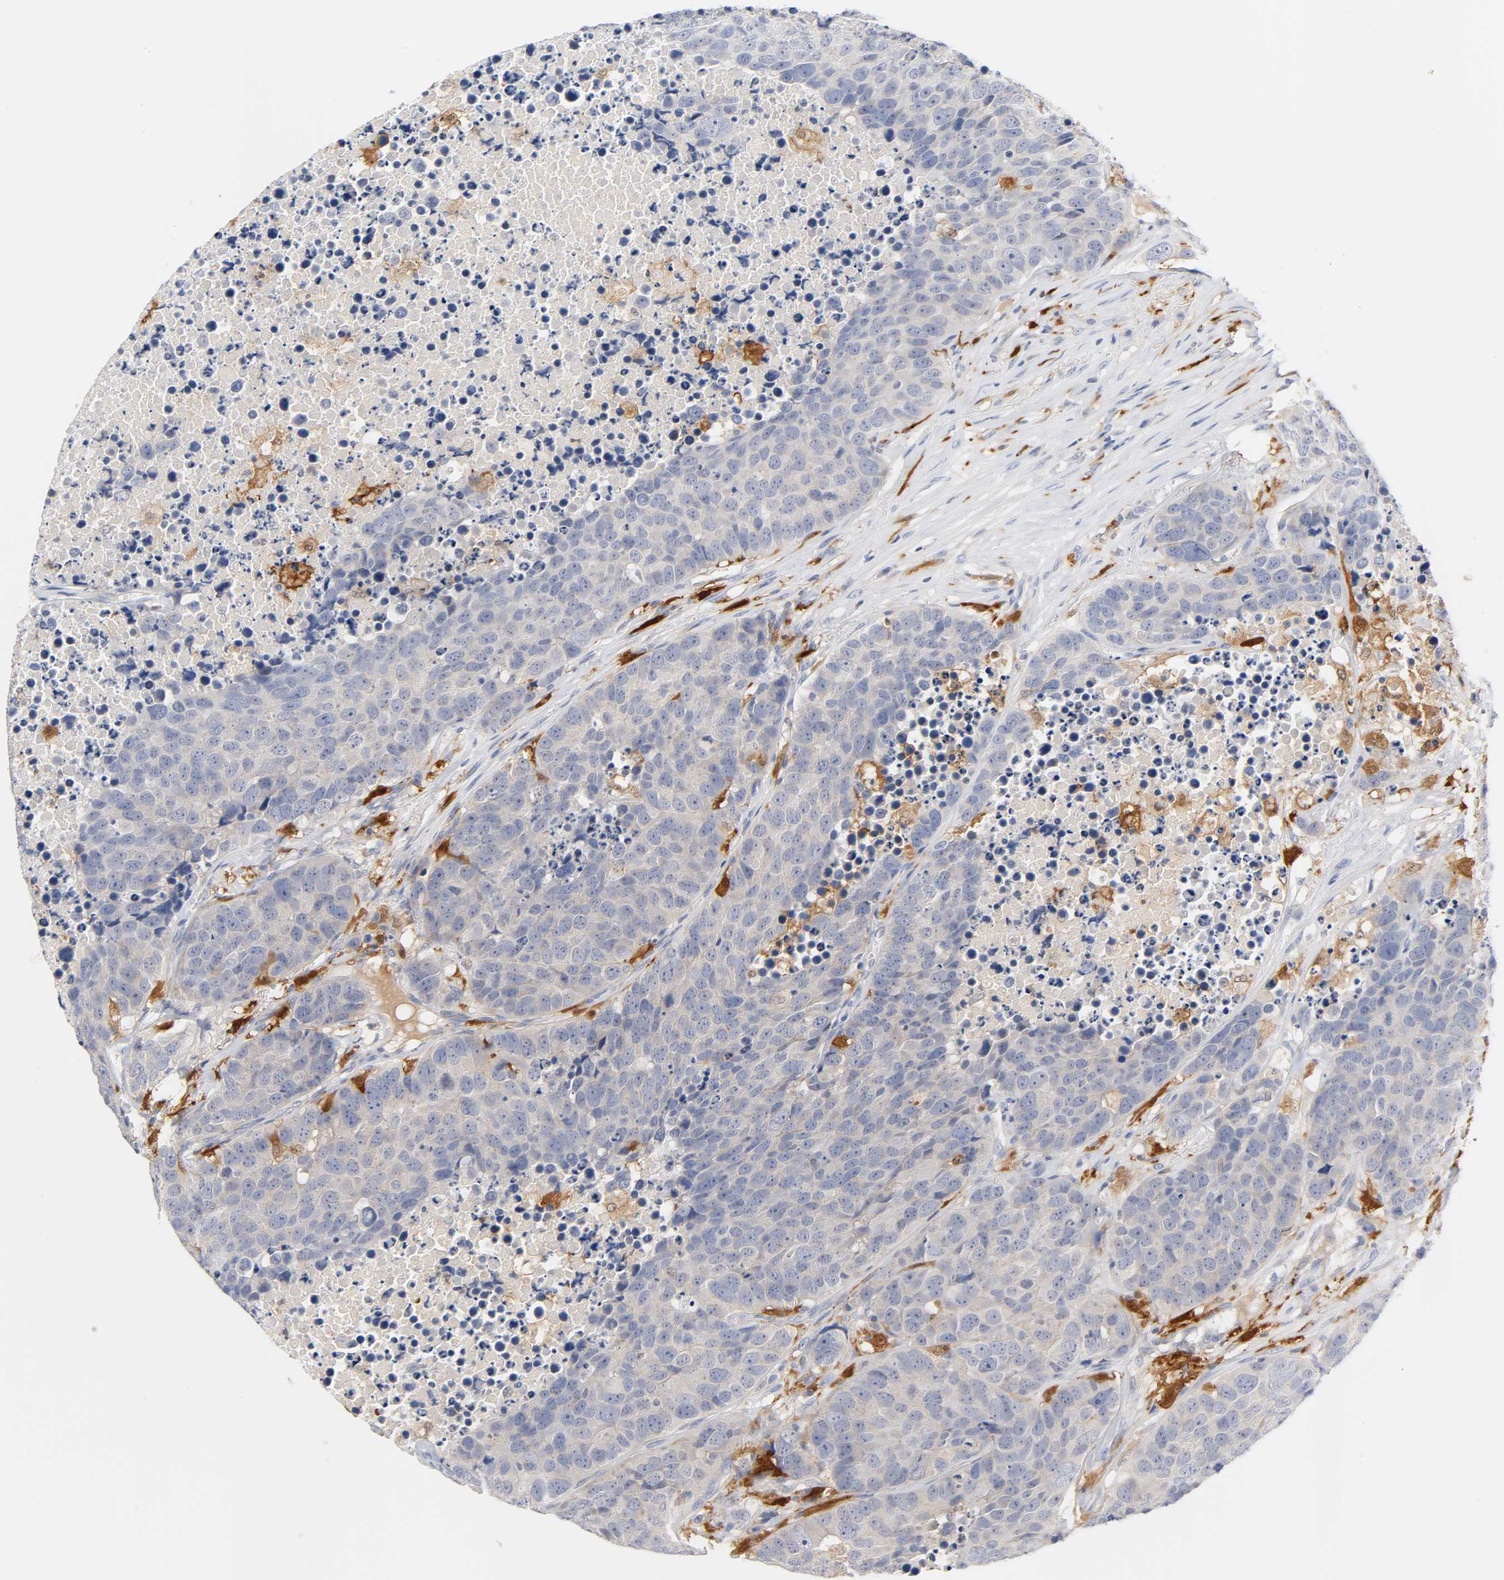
{"staining": {"intensity": "negative", "quantity": "none", "location": "none"}, "tissue": "carcinoid", "cell_type": "Tumor cells", "image_type": "cancer", "snomed": [{"axis": "morphology", "description": "Carcinoid, malignant, NOS"}, {"axis": "topography", "description": "Lung"}], "caption": "Immunohistochemical staining of malignant carcinoid shows no significant staining in tumor cells.", "gene": "IL18", "patient": {"sex": "male", "age": 60}}